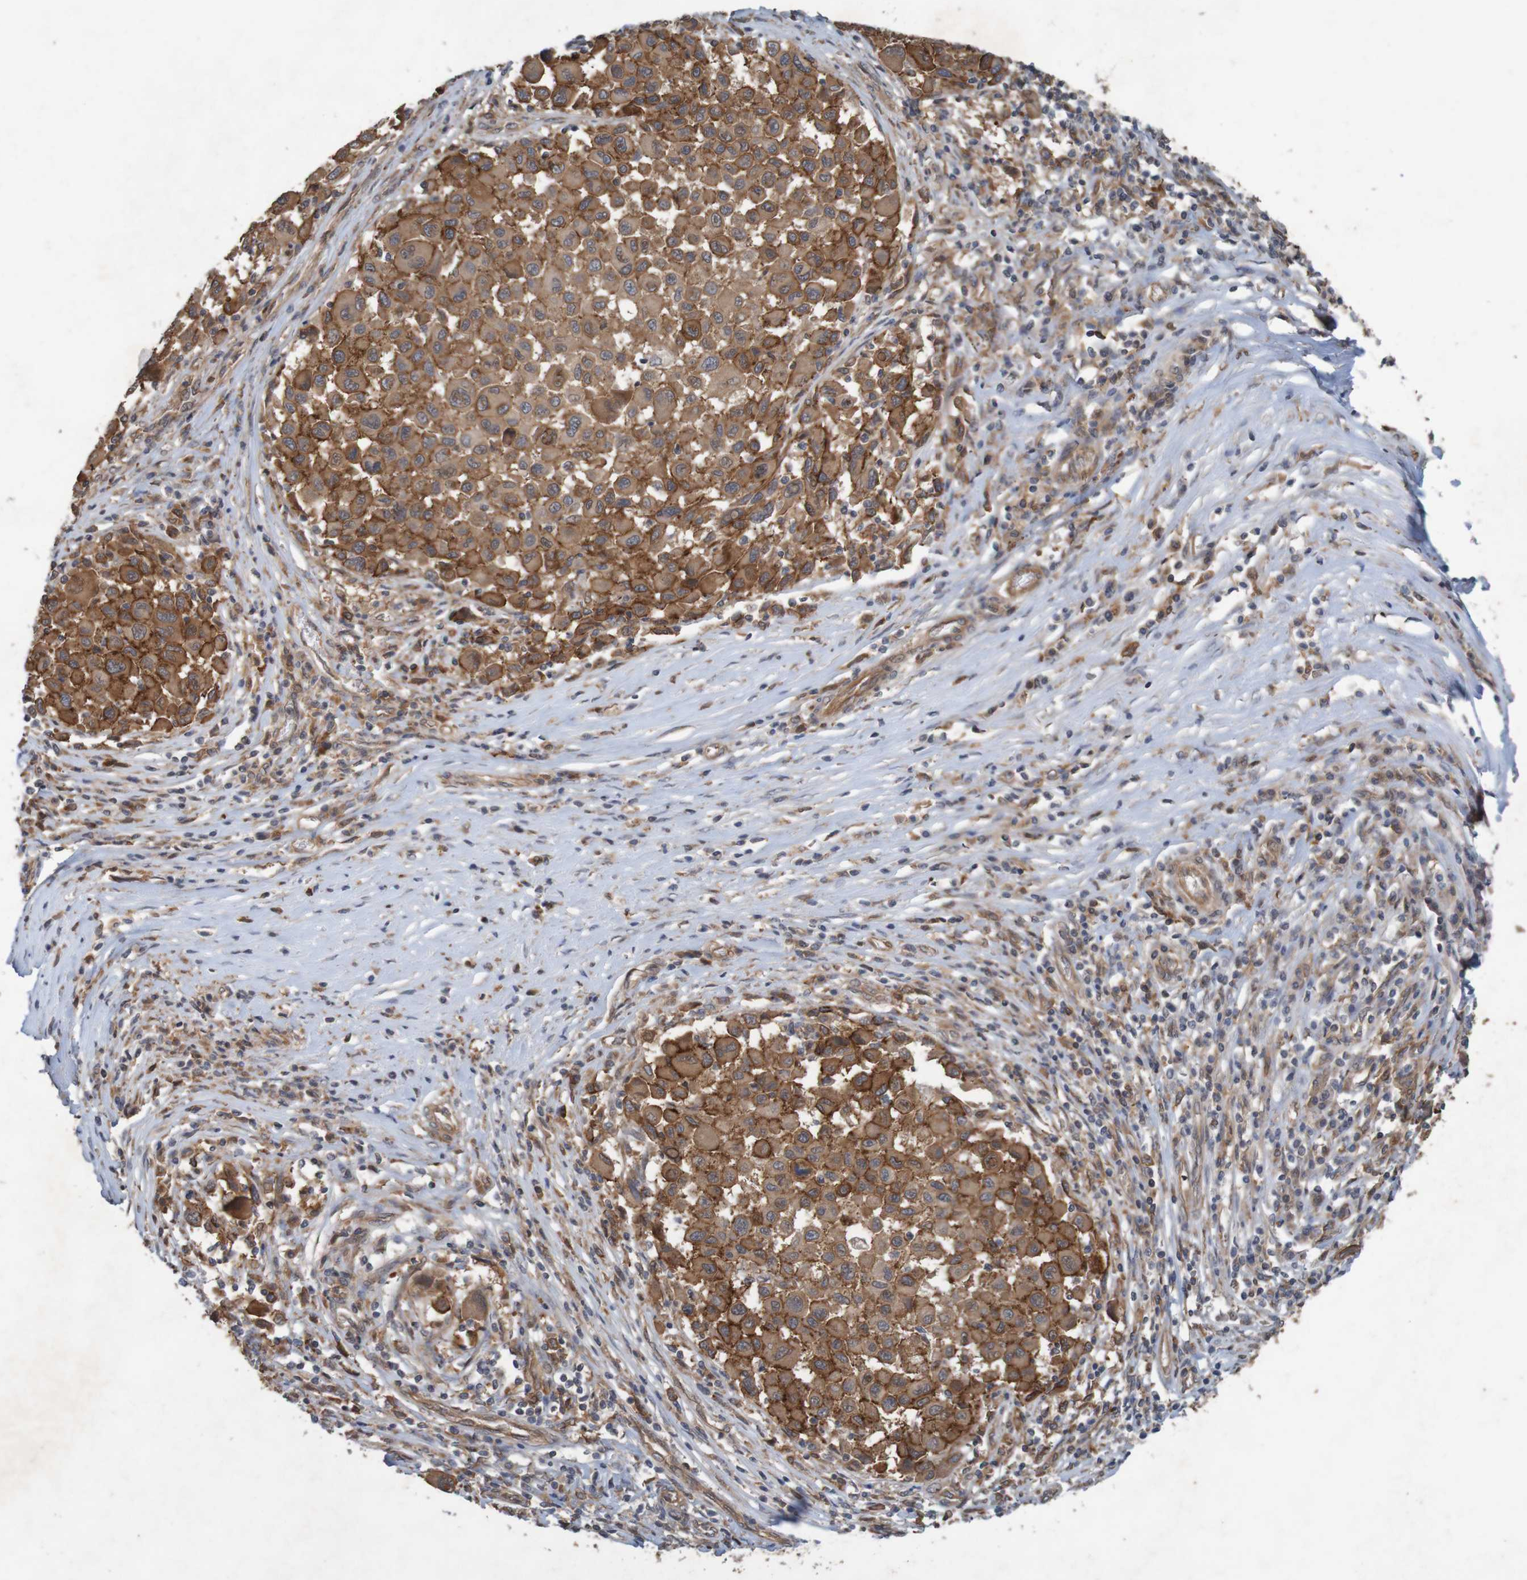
{"staining": {"intensity": "moderate", "quantity": ">75%", "location": "cytoplasmic/membranous"}, "tissue": "melanoma", "cell_type": "Tumor cells", "image_type": "cancer", "snomed": [{"axis": "morphology", "description": "Malignant melanoma, Metastatic site"}, {"axis": "topography", "description": "Lymph node"}], "caption": "High-power microscopy captured an immunohistochemistry histopathology image of melanoma, revealing moderate cytoplasmic/membranous expression in approximately >75% of tumor cells.", "gene": "ARHGEF11", "patient": {"sex": "male", "age": 61}}